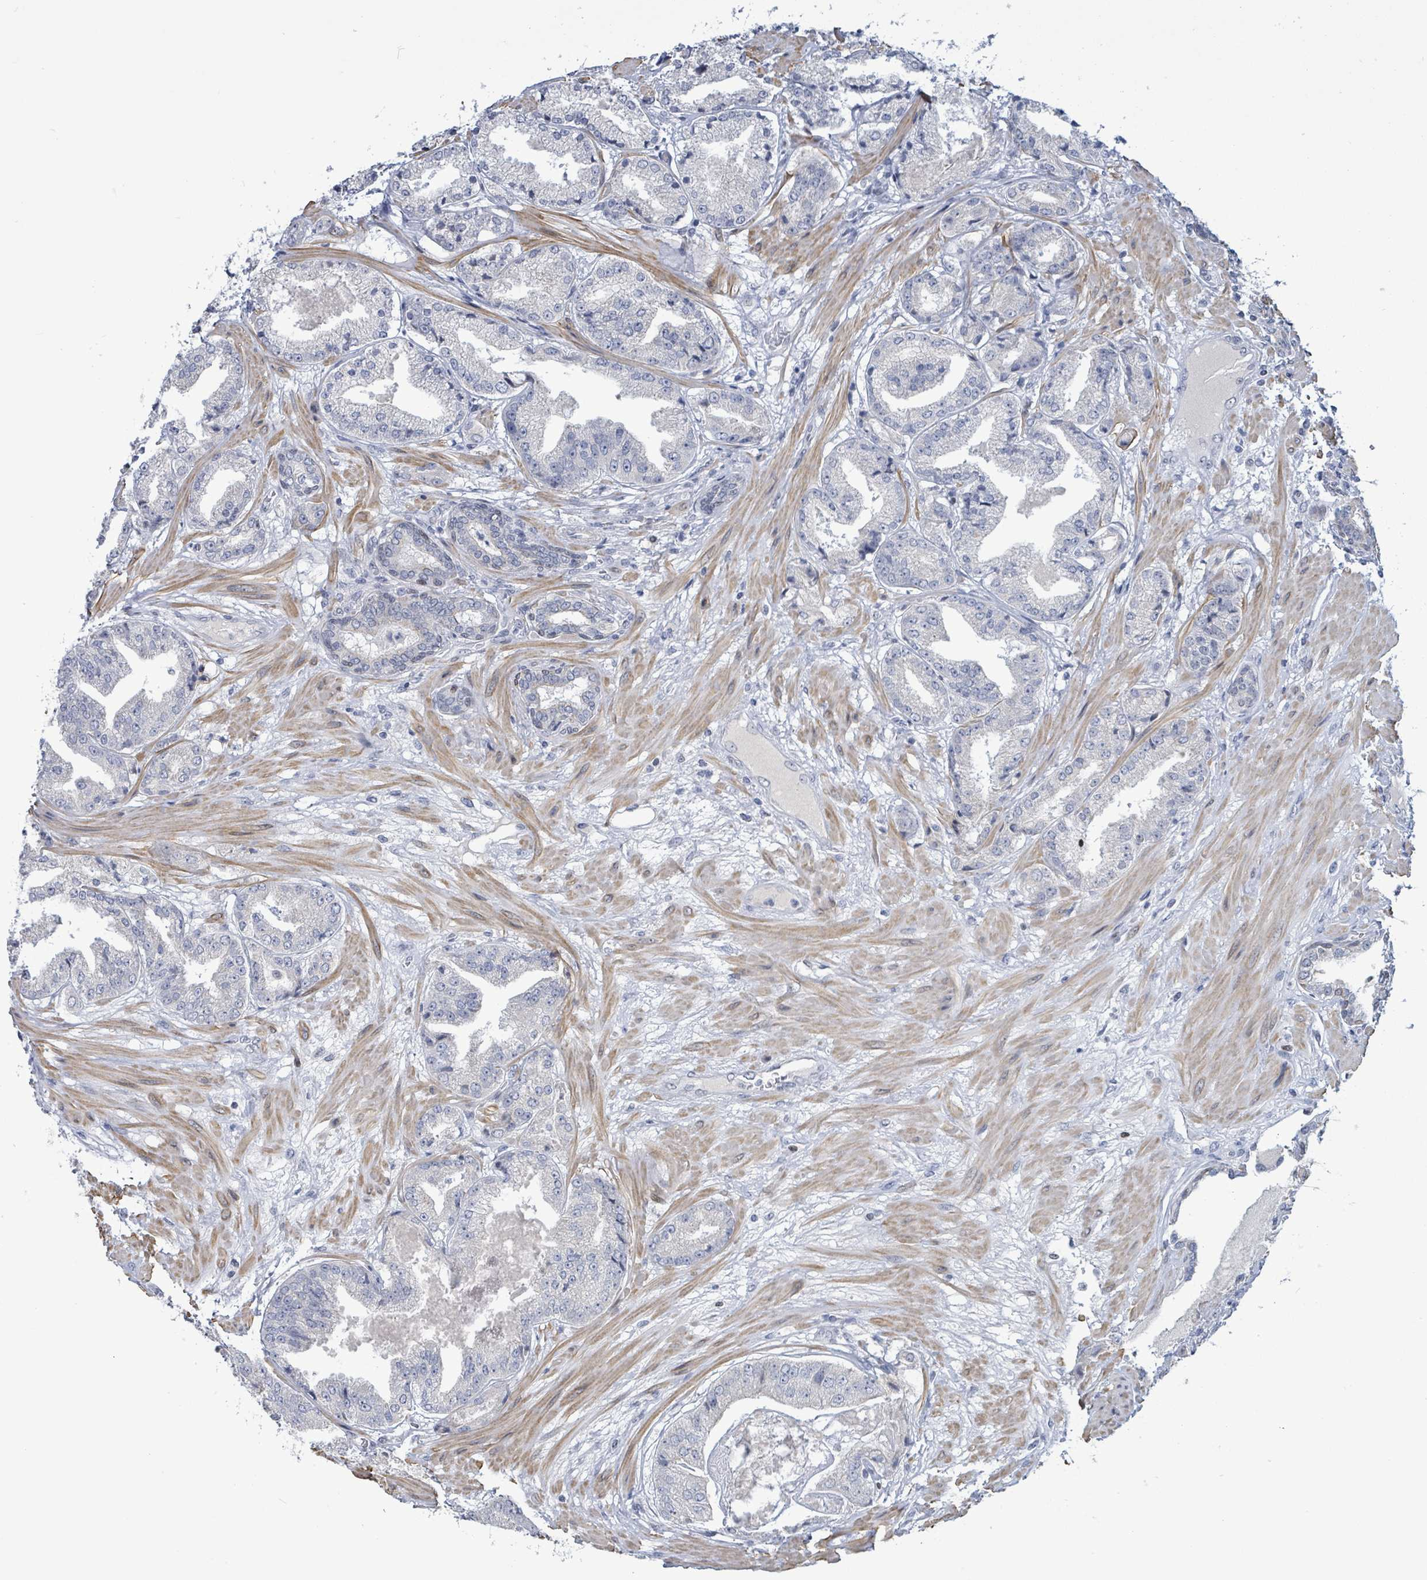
{"staining": {"intensity": "negative", "quantity": "none", "location": "none"}, "tissue": "prostate cancer", "cell_type": "Tumor cells", "image_type": "cancer", "snomed": [{"axis": "morphology", "description": "Adenocarcinoma, High grade"}, {"axis": "topography", "description": "Prostate"}], "caption": "This is a histopathology image of immunohistochemistry (IHC) staining of prostate cancer, which shows no staining in tumor cells.", "gene": "NTN3", "patient": {"sex": "male", "age": 63}}